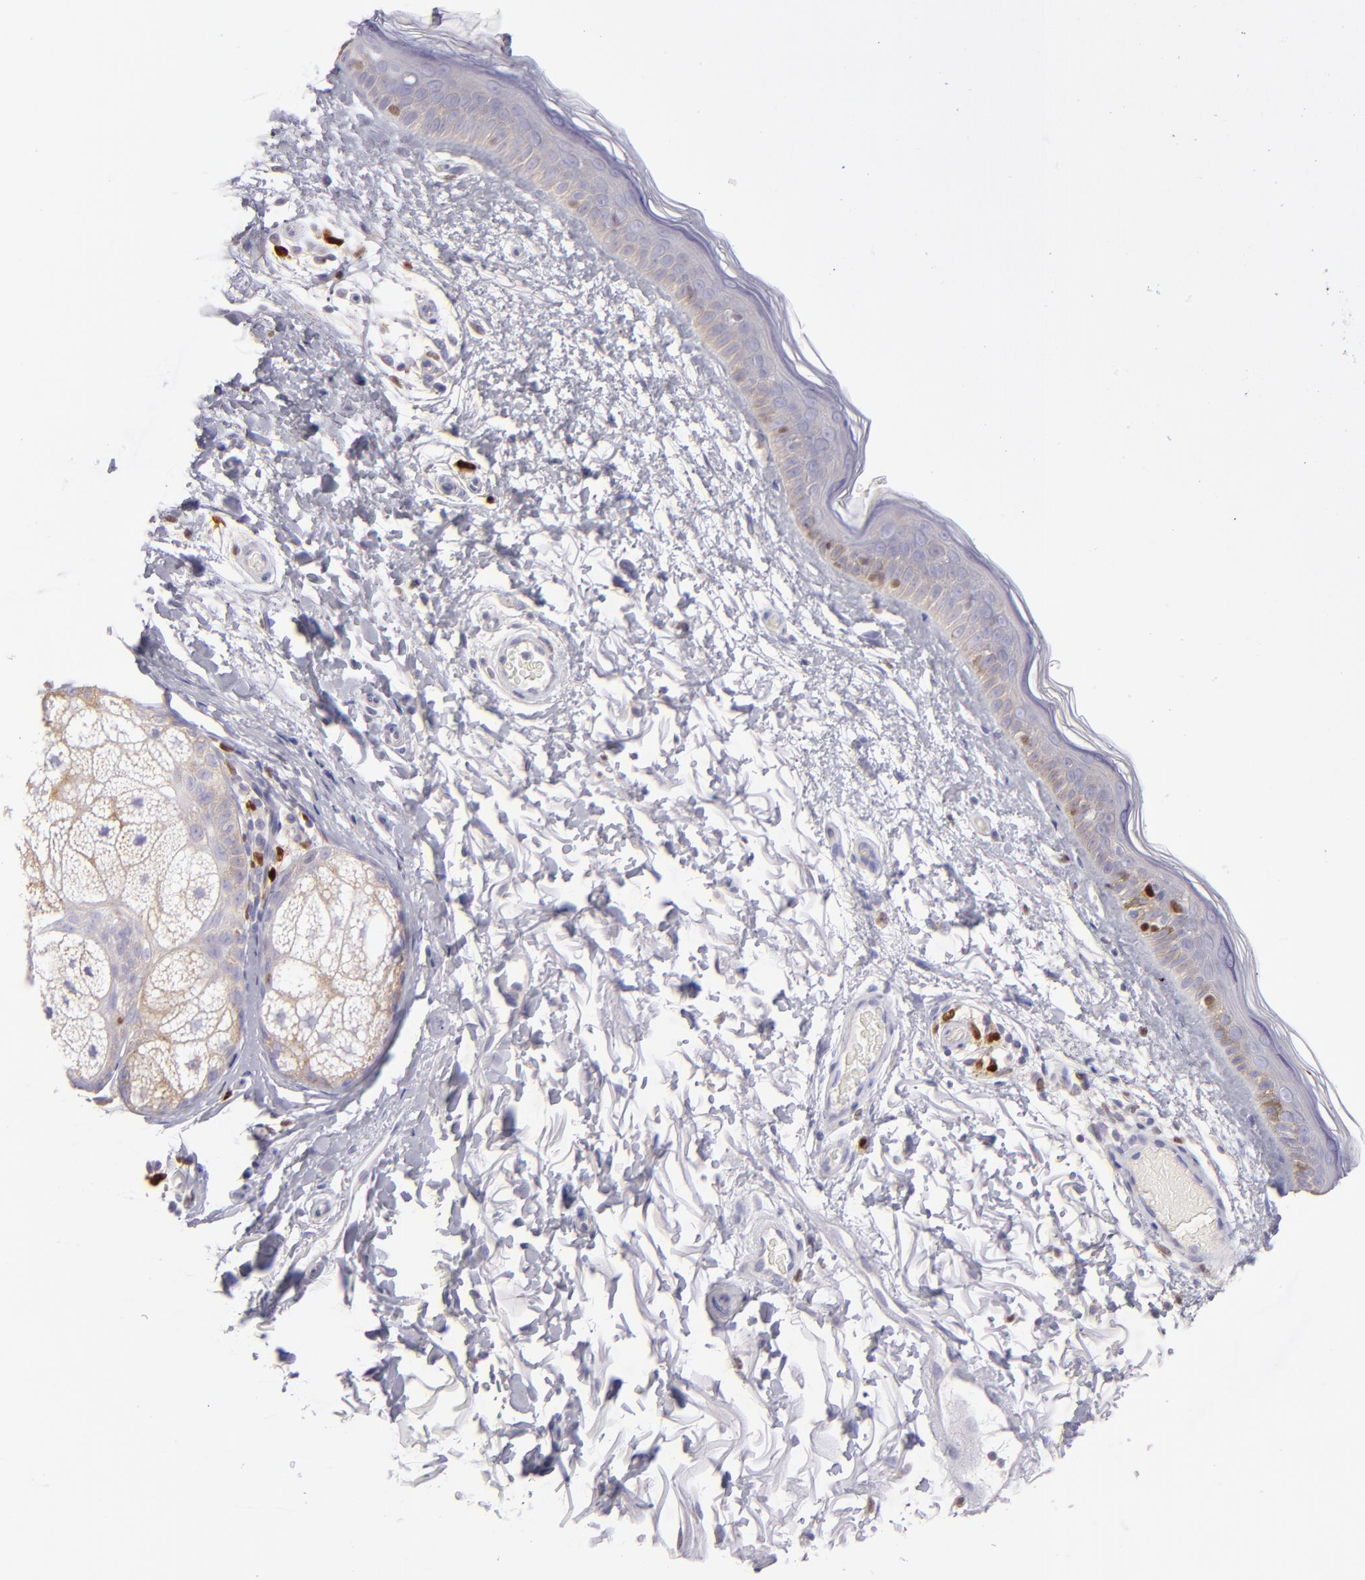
{"staining": {"intensity": "negative", "quantity": "none", "location": "none"}, "tissue": "skin", "cell_type": "Fibroblasts", "image_type": "normal", "snomed": [{"axis": "morphology", "description": "Normal tissue, NOS"}, {"axis": "topography", "description": "Skin"}], "caption": "Skin was stained to show a protein in brown. There is no significant positivity in fibroblasts. (DAB immunohistochemistry (IHC), high magnification).", "gene": "IRF8", "patient": {"sex": "male", "age": 63}}